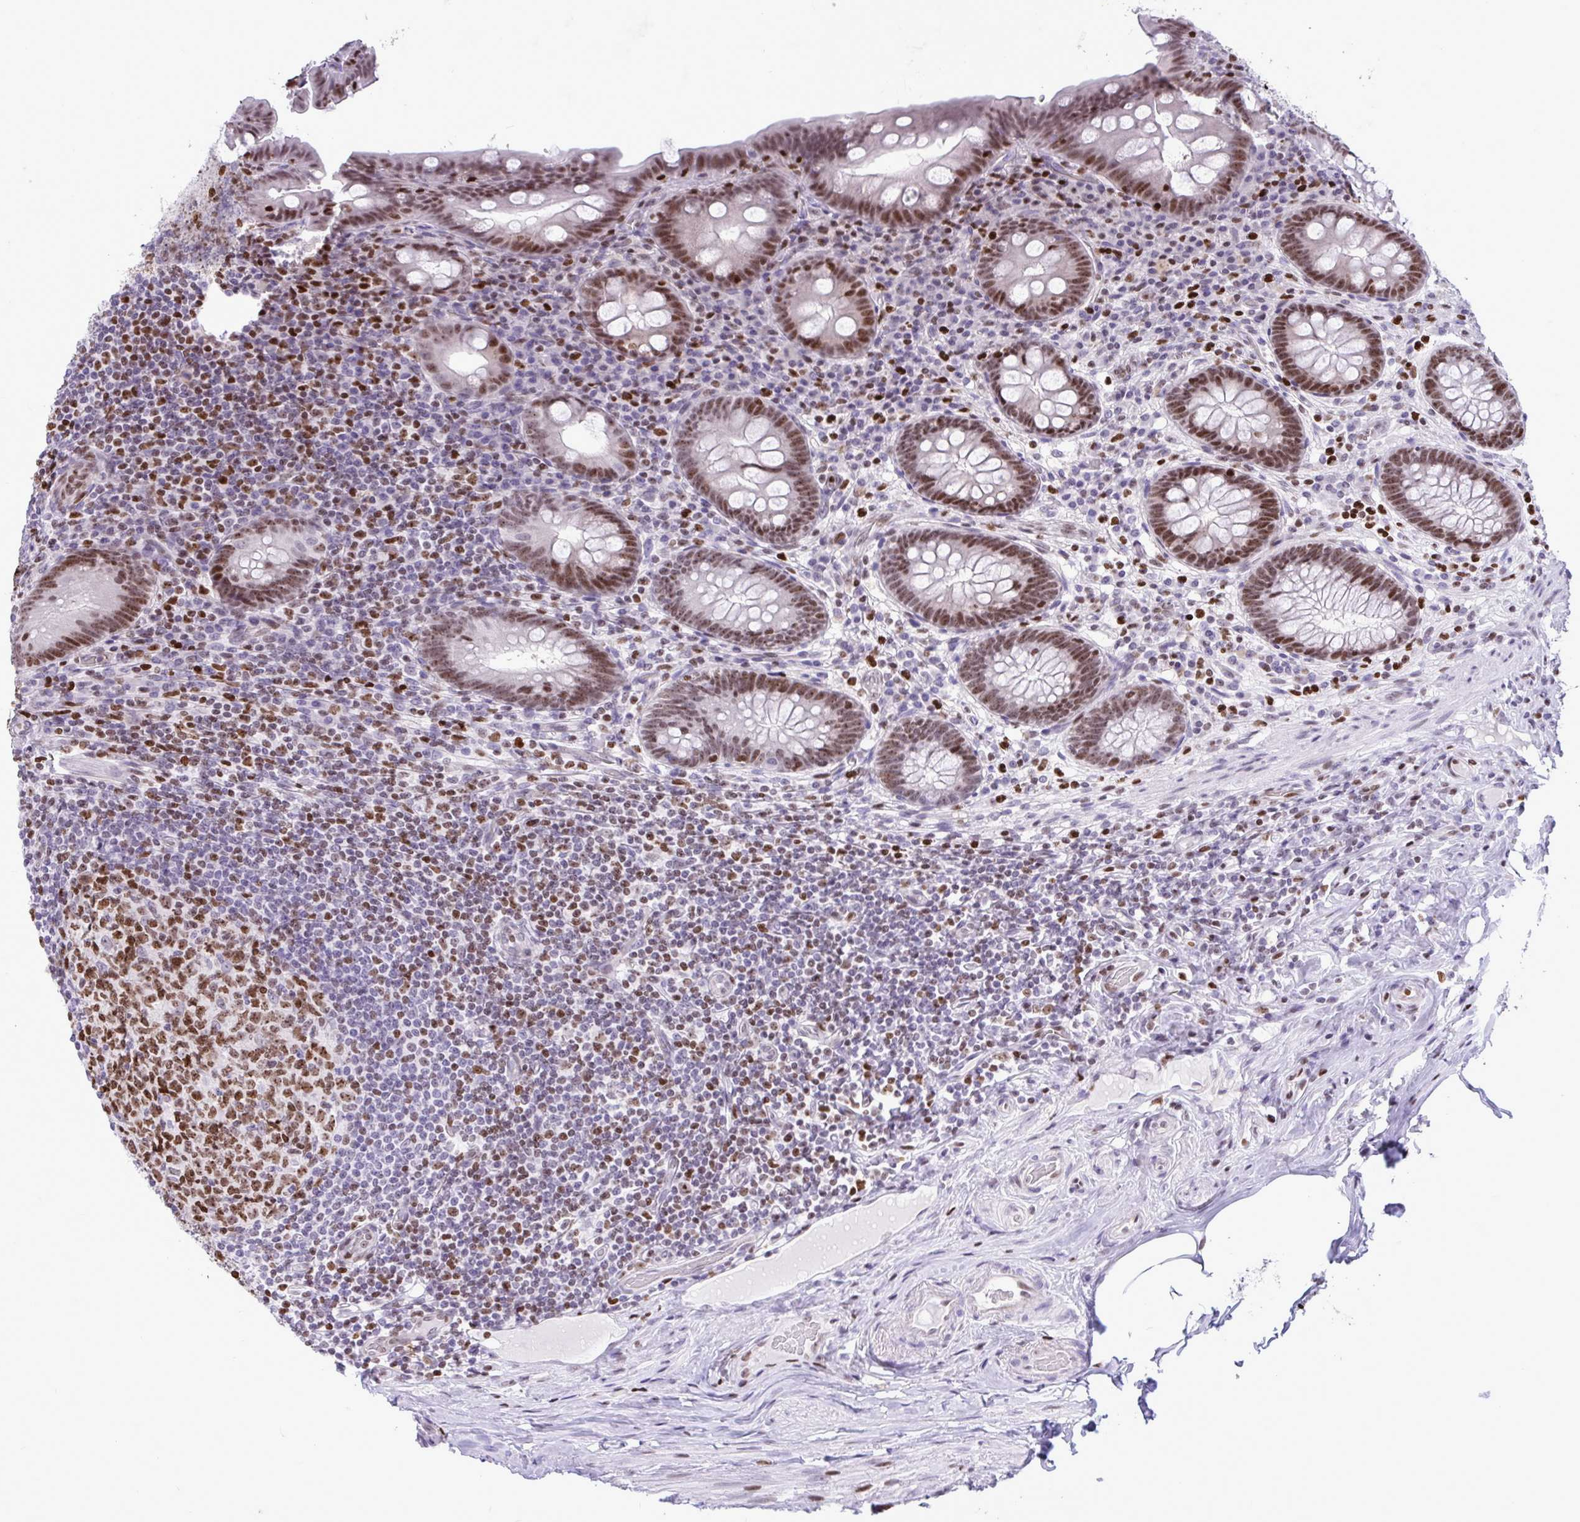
{"staining": {"intensity": "moderate", "quantity": ">75%", "location": "nuclear"}, "tissue": "appendix", "cell_type": "Glandular cells", "image_type": "normal", "snomed": [{"axis": "morphology", "description": "Normal tissue, NOS"}, {"axis": "topography", "description": "Appendix"}], "caption": "Protein expression analysis of benign appendix exhibits moderate nuclear staining in approximately >75% of glandular cells. (DAB IHC with brightfield microscopy, high magnification).", "gene": "HMGB2", "patient": {"sex": "male", "age": 71}}